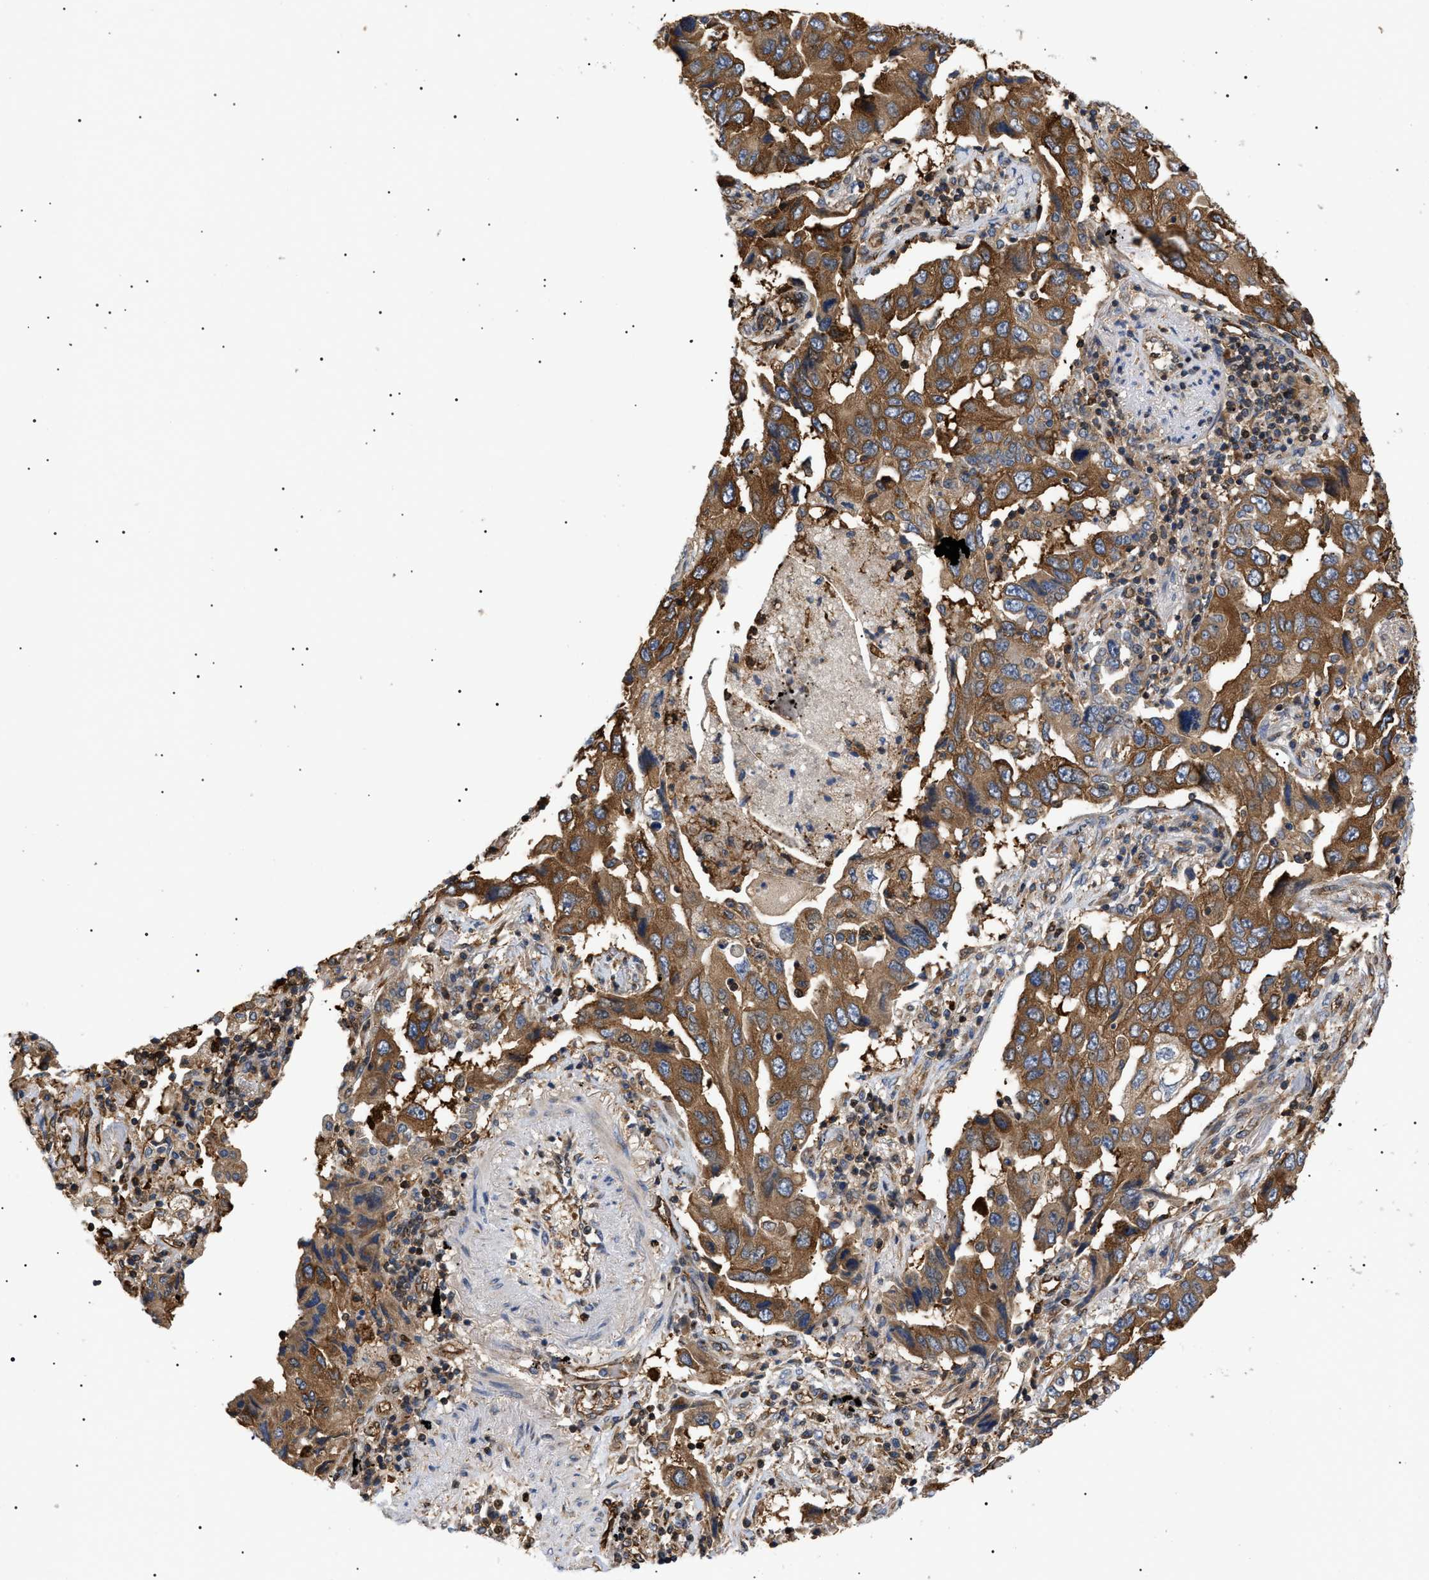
{"staining": {"intensity": "strong", "quantity": ">75%", "location": "cytoplasmic/membranous"}, "tissue": "lung cancer", "cell_type": "Tumor cells", "image_type": "cancer", "snomed": [{"axis": "morphology", "description": "Adenocarcinoma, NOS"}, {"axis": "topography", "description": "Lung"}], "caption": "This histopathology image shows lung cancer (adenocarcinoma) stained with IHC to label a protein in brown. The cytoplasmic/membranous of tumor cells show strong positivity for the protein. Nuclei are counter-stained blue.", "gene": "TMTC4", "patient": {"sex": "female", "age": 65}}